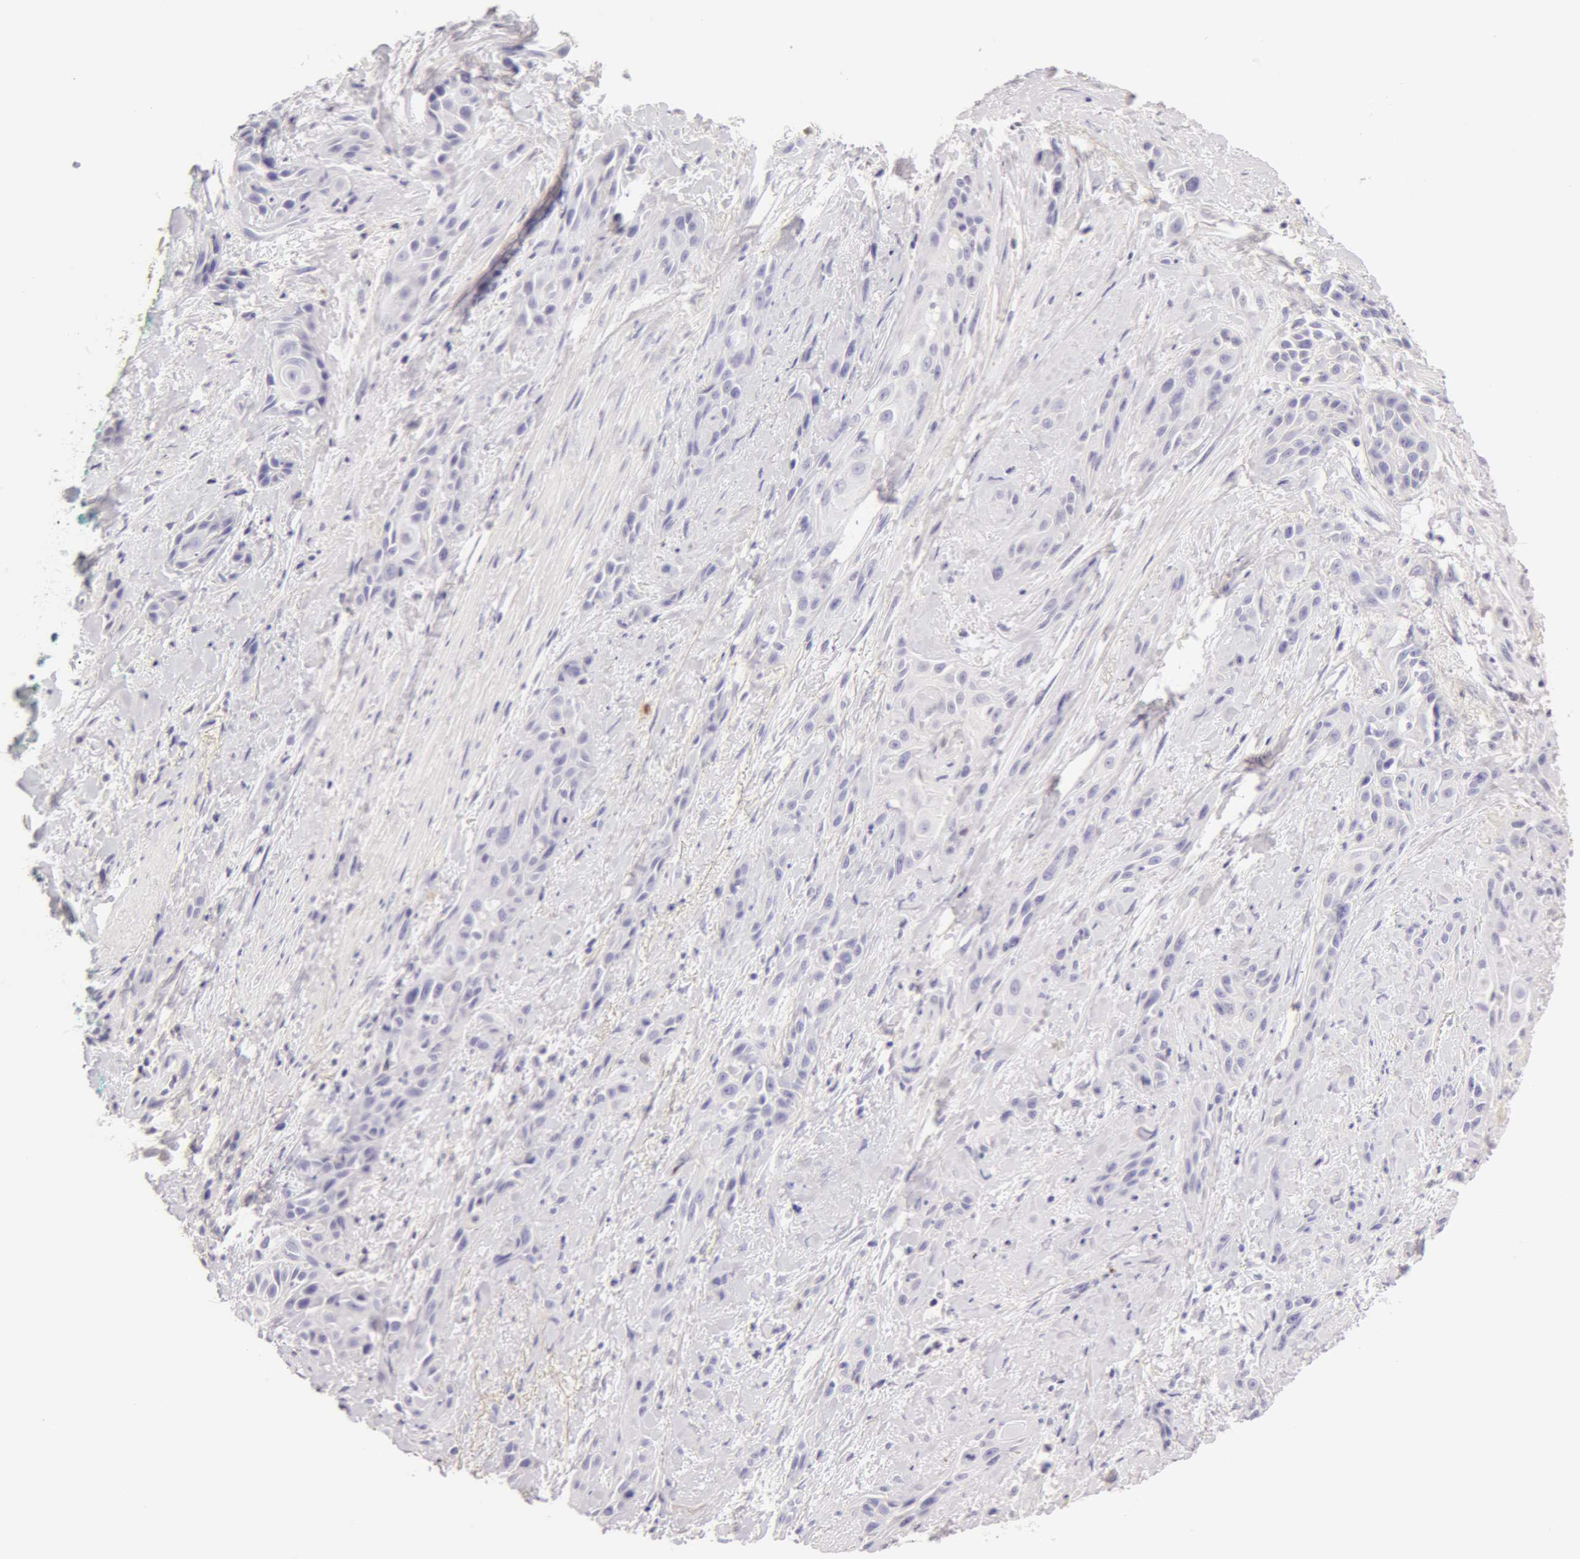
{"staining": {"intensity": "negative", "quantity": "none", "location": "none"}, "tissue": "skin cancer", "cell_type": "Tumor cells", "image_type": "cancer", "snomed": [{"axis": "morphology", "description": "Squamous cell carcinoma, NOS"}, {"axis": "topography", "description": "Skin"}, {"axis": "topography", "description": "Anal"}], "caption": "High magnification brightfield microscopy of skin cancer stained with DAB (3,3'-diaminobenzidine) (brown) and counterstained with hematoxylin (blue): tumor cells show no significant staining.", "gene": "AHSG", "patient": {"sex": "male", "age": 64}}